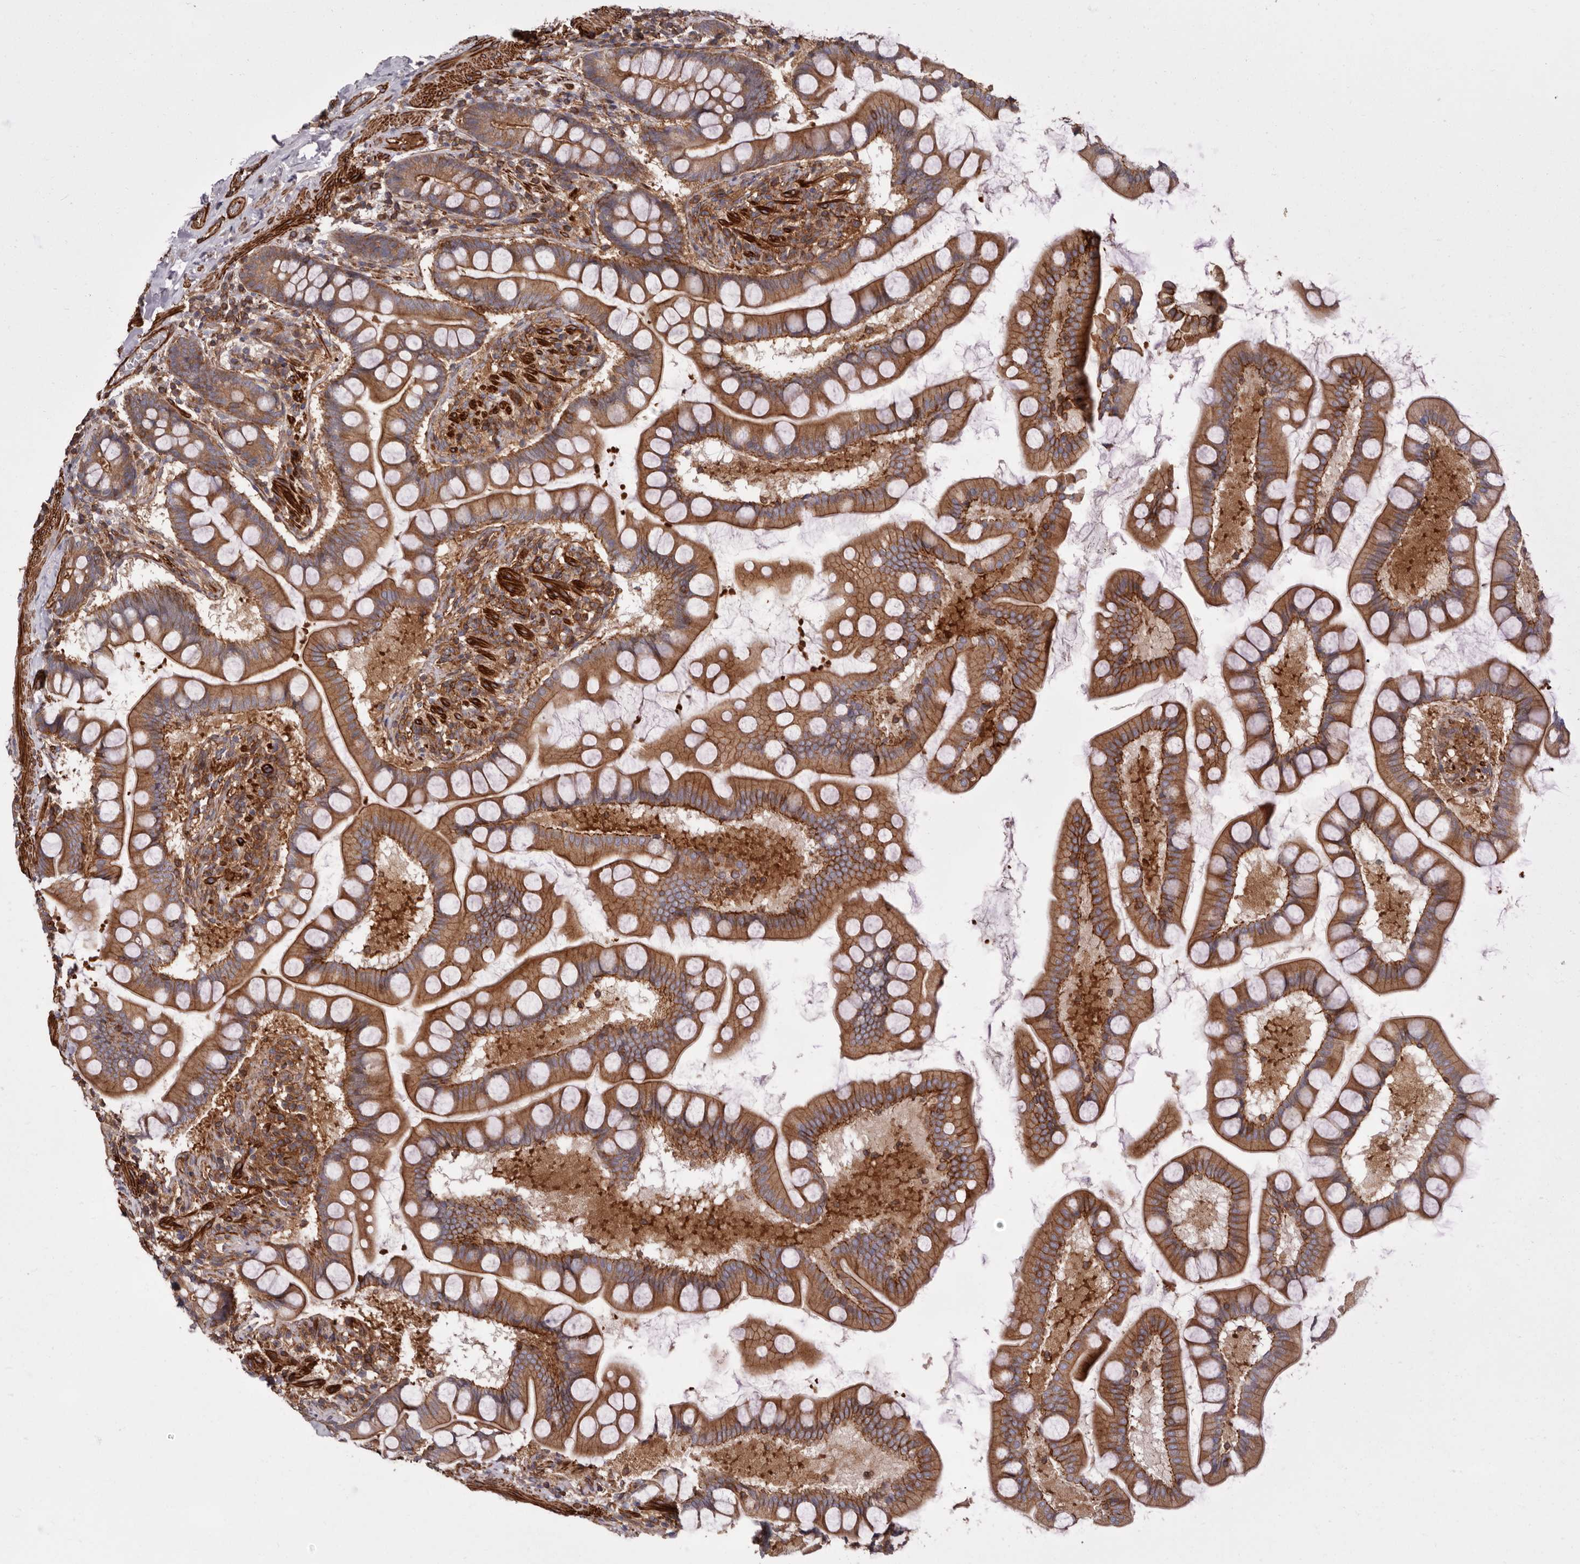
{"staining": {"intensity": "strong", "quantity": ">75%", "location": "cytoplasmic/membranous"}, "tissue": "small intestine", "cell_type": "Glandular cells", "image_type": "normal", "snomed": [{"axis": "morphology", "description": "Normal tissue, NOS"}, {"axis": "topography", "description": "Small intestine"}], "caption": "Protein staining by IHC reveals strong cytoplasmic/membranous positivity in about >75% of glandular cells in benign small intestine. (Stains: DAB (3,3'-diaminobenzidine) in brown, nuclei in blue, Microscopy: brightfield microscopy at high magnification).", "gene": "TMC7", "patient": {"sex": "male", "age": 41}}